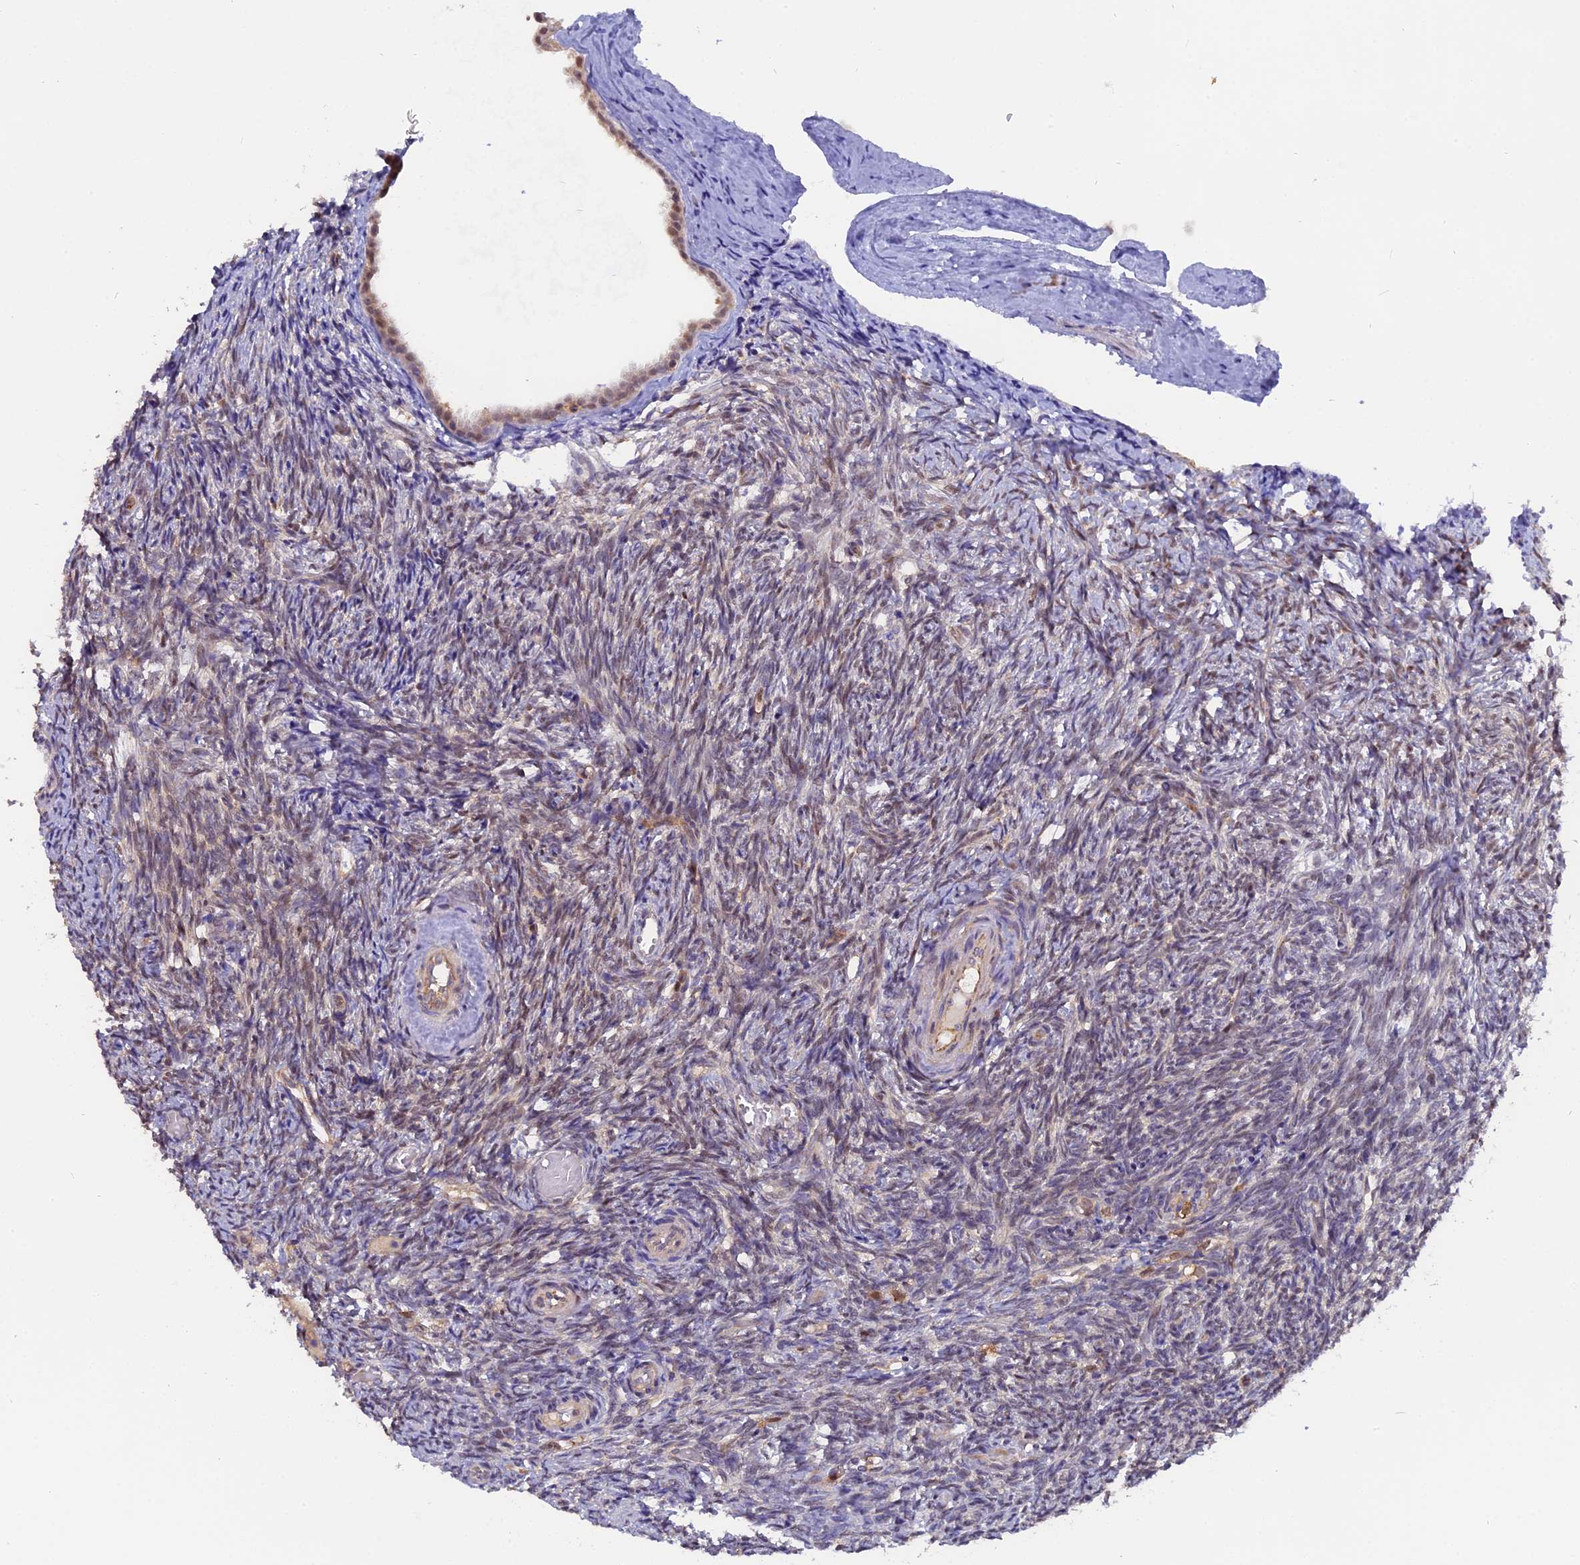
{"staining": {"intensity": "weak", "quantity": "<25%", "location": "cytoplasmic/membranous"}, "tissue": "ovary", "cell_type": "Follicle cells", "image_type": "normal", "snomed": [{"axis": "morphology", "description": "Normal tissue, NOS"}, {"axis": "topography", "description": "Ovary"}], "caption": "Immunohistochemical staining of benign human ovary displays no significant positivity in follicle cells.", "gene": "FAM118B", "patient": {"sex": "female", "age": 41}}